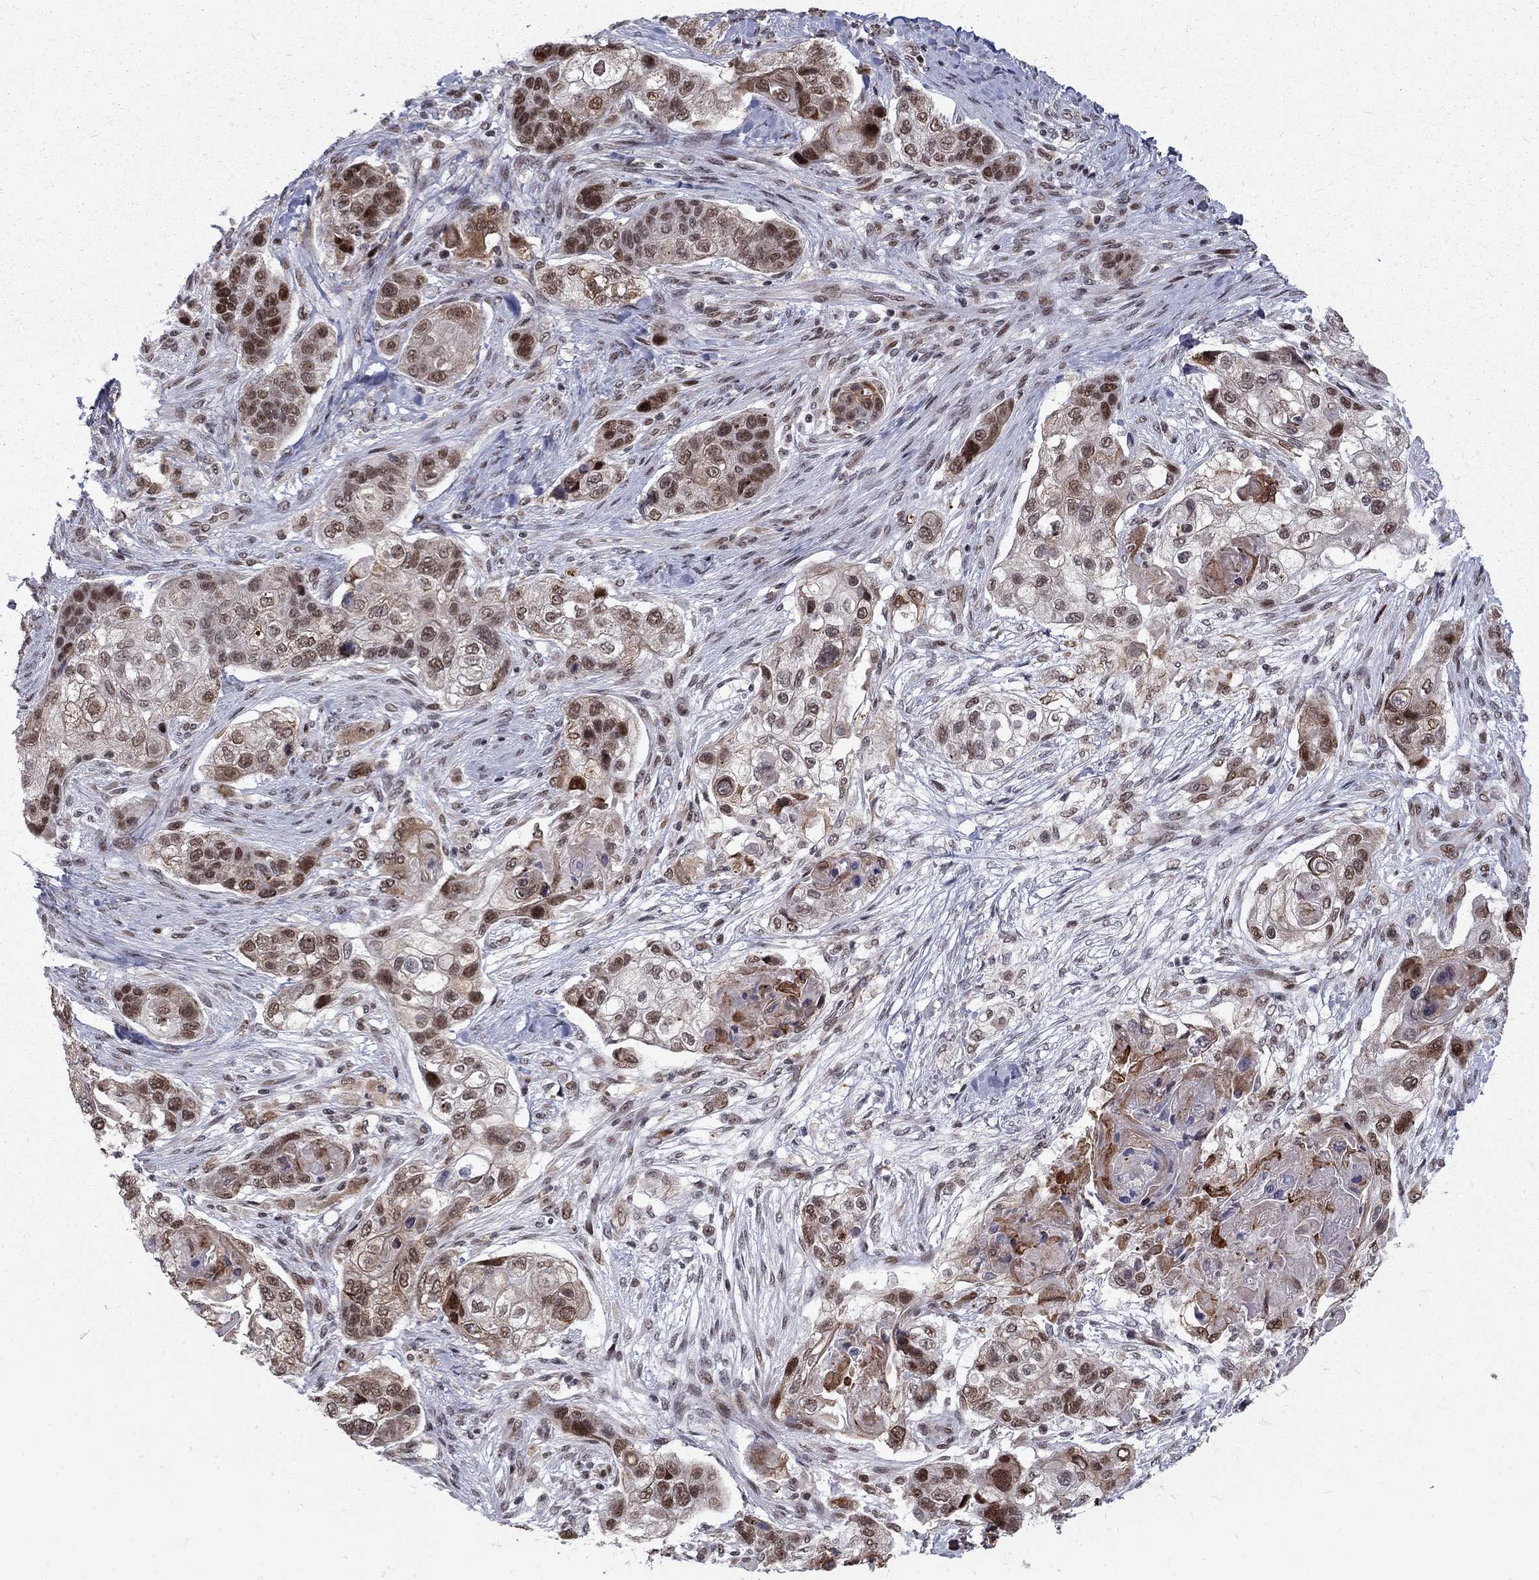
{"staining": {"intensity": "strong", "quantity": "25%-75%", "location": "nuclear"}, "tissue": "lung cancer", "cell_type": "Tumor cells", "image_type": "cancer", "snomed": [{"axis": "morphology", "description": "Squamous cell carcinoma, NOS"}, {"axis": "topography", "description": "Lung"}], "caption": "The micrograph shows immunohistochemical staining of lung cancer (squamous cell carcinoma). There is strong nuclear expression is seen in approximately 25%-75% of tumor cells.", "gene": "TCEAL1", "patient": {"sex": "male", "age": 69}}